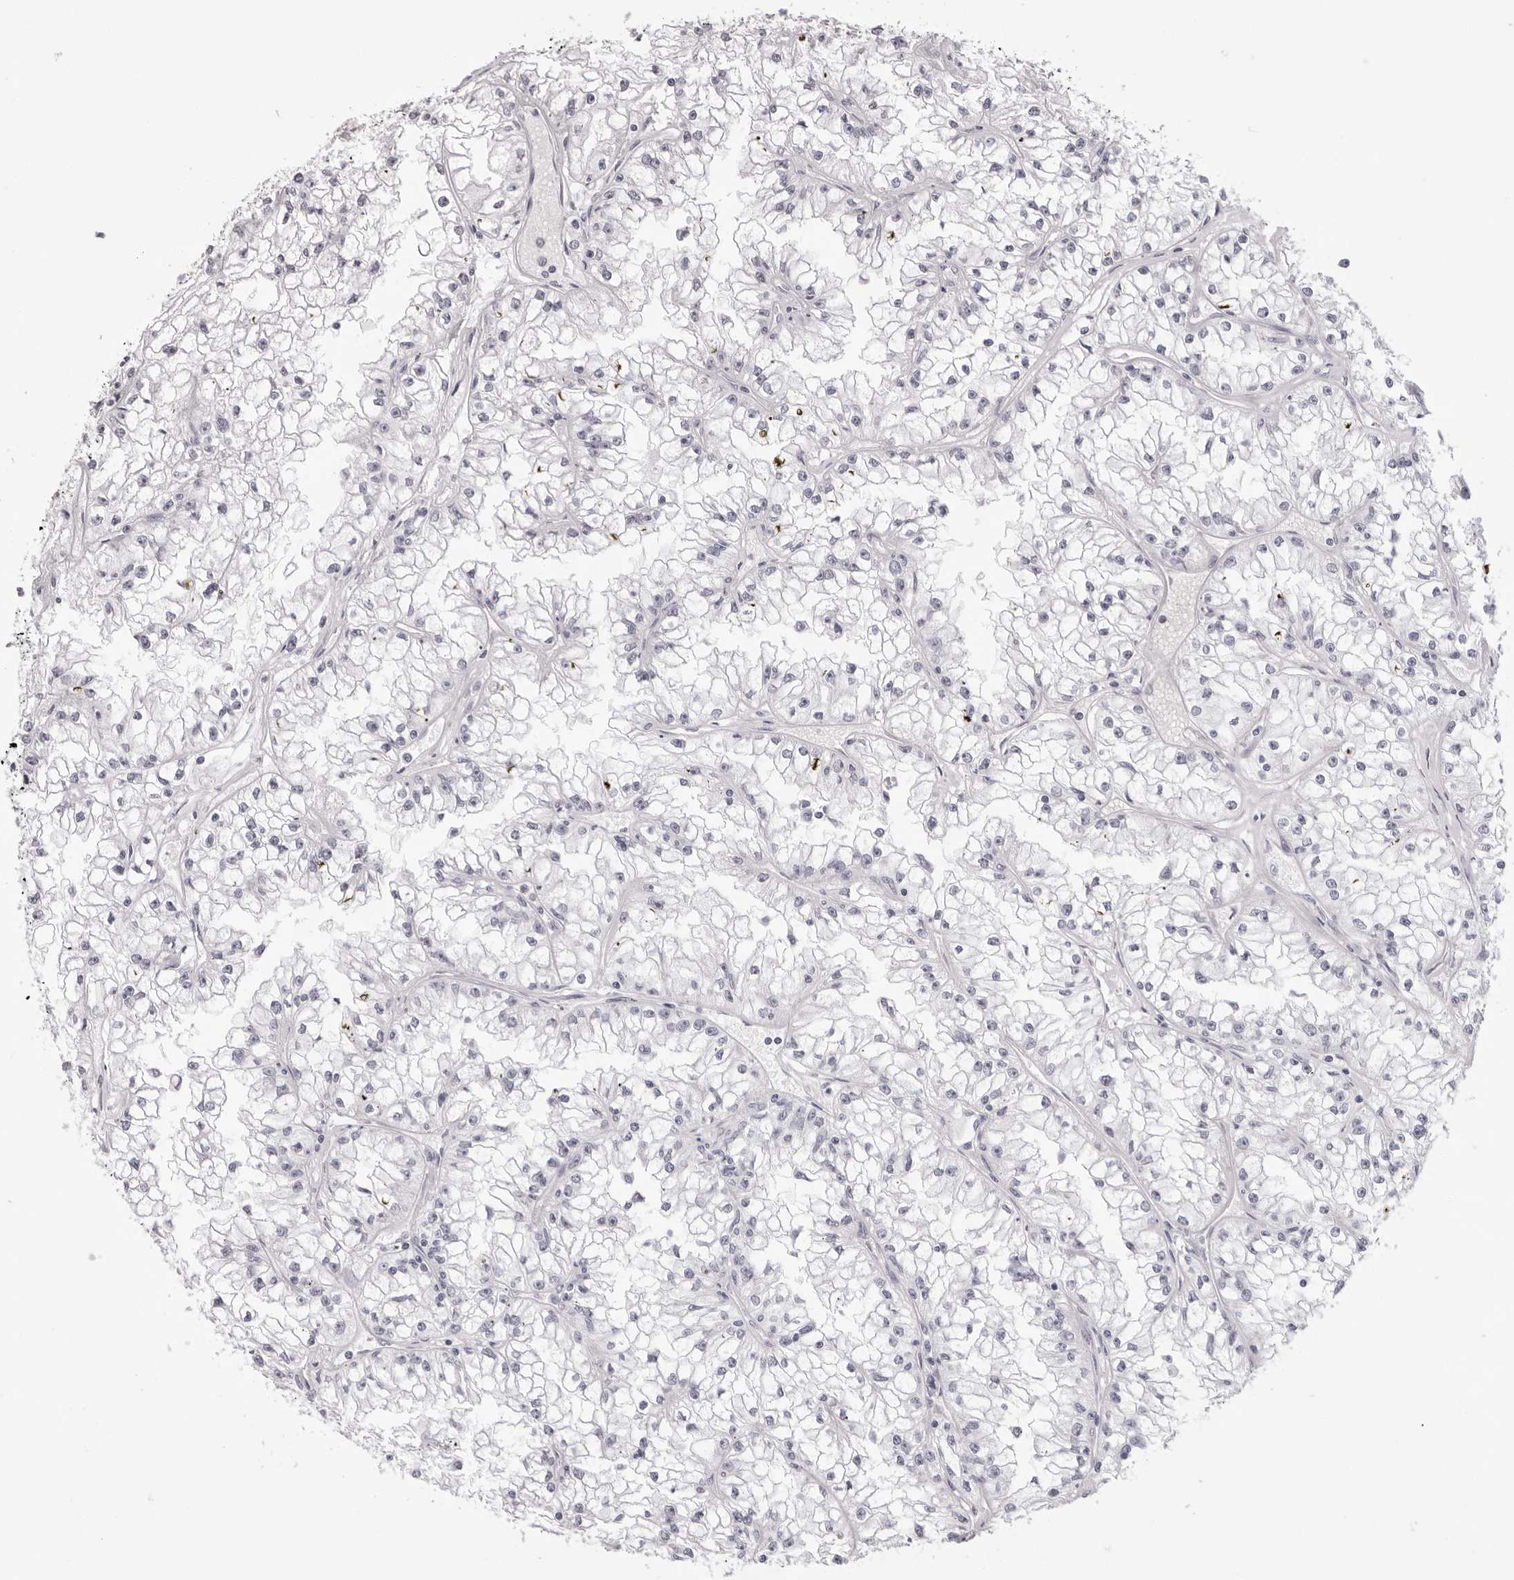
{"staining": {"intensity": "negative", "quantity": "none", "location": "none"}, "tissue": "renal cancer", "cell_type": "Tumor cells", "image_type": "cancer", "snomed": [{"axis": "morphology", "description": "Adenocarcinoma, NOS"}, {"axis": "topography", "description": "Kidney"}], "caption": "Photomicrograph shows no protein staining in tumor cells of renal adenocarcinoma tissue.", "gene": "SPTA1", "patient": {"sex": "male", "age": 56}}